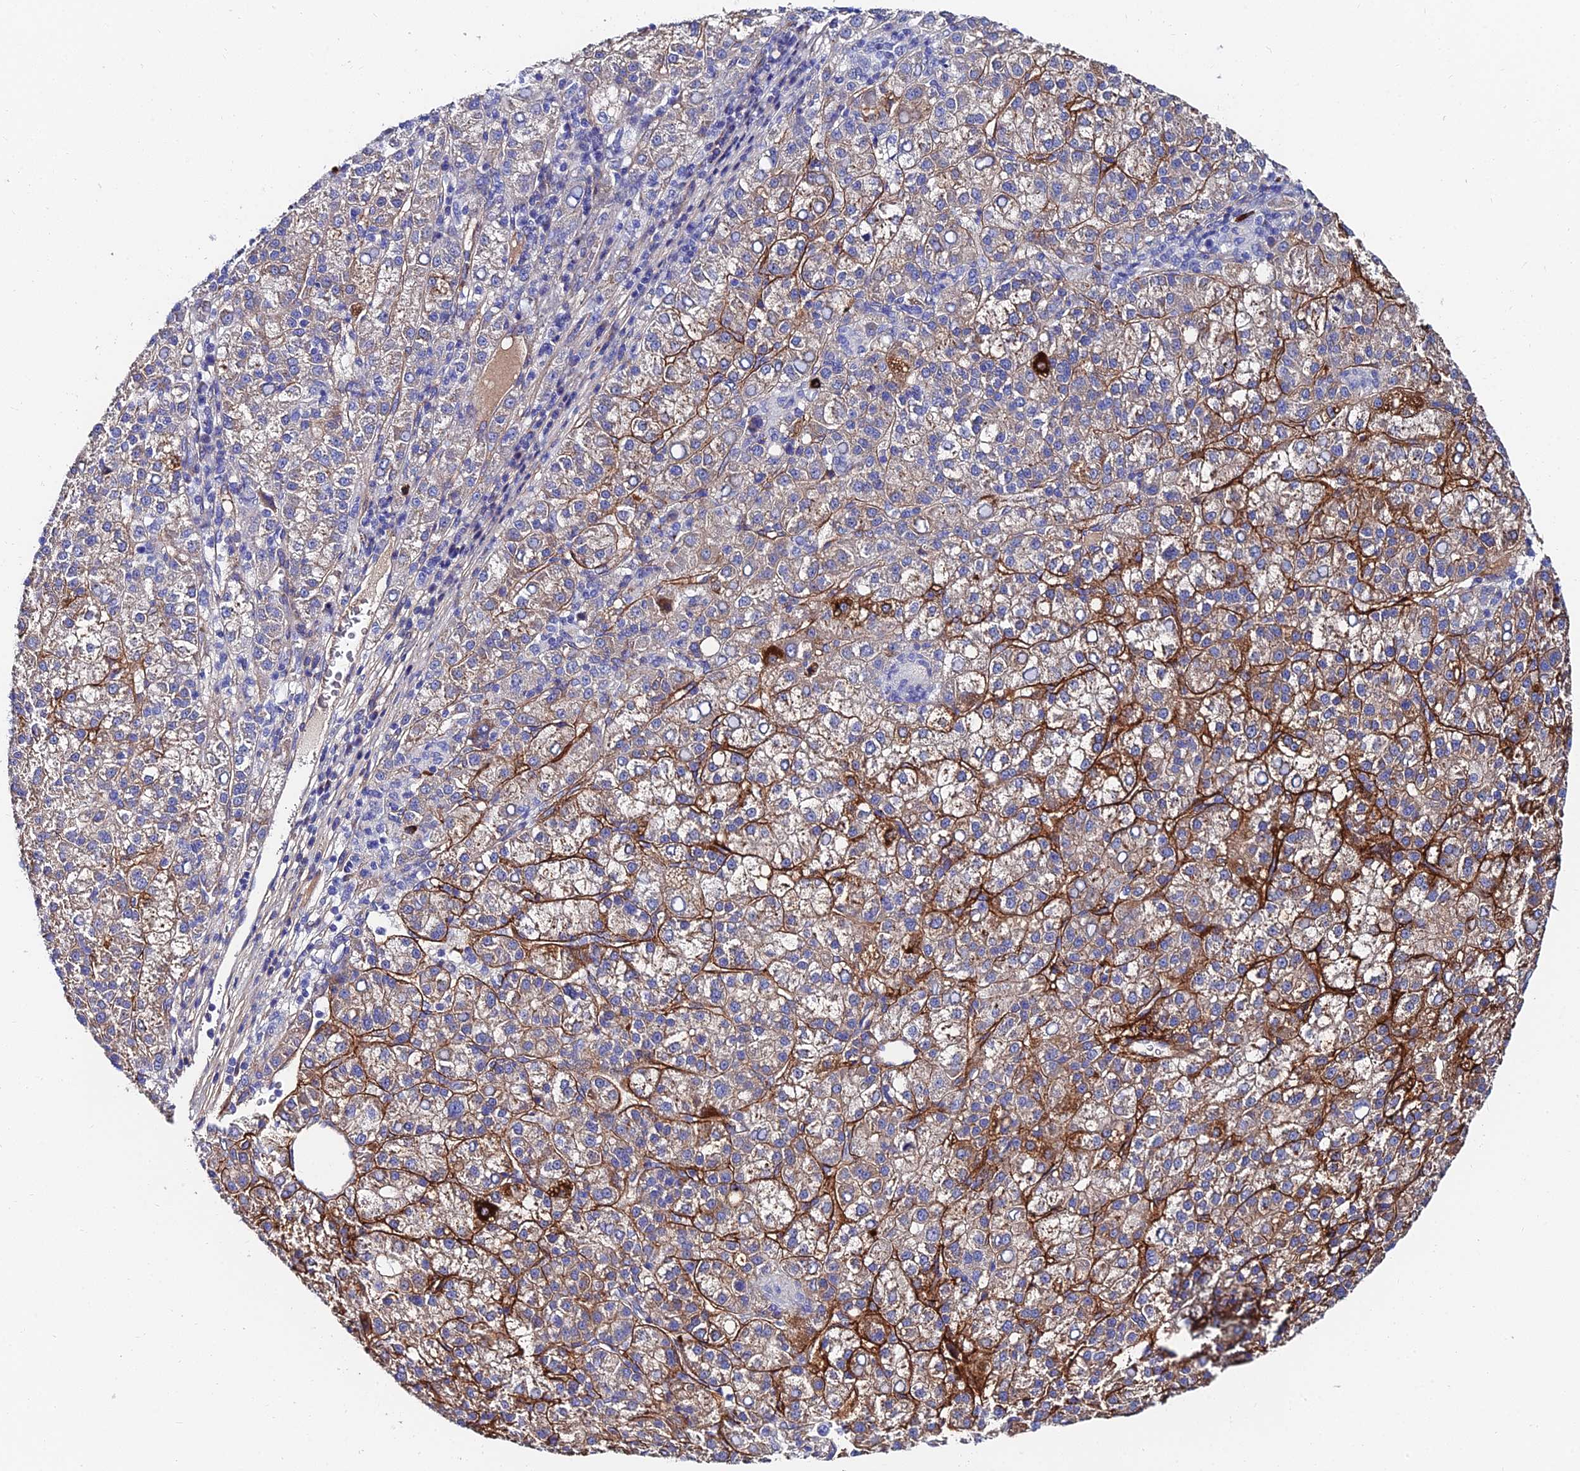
{"staining": {"intensity": "moderate", "quantity": "25%-75%", "location": "cytoplasmic/membranous"}, "tissue": "liver cancer", "cell_type": "Tumor cells", "image_type": "cancer", "snomed": [{"axis": "morphology", "description": "Carcinoma, Hepatocellular, NOS"}, {"axis": "topography", "description": "Liver"}], "caption": "Immunohistochemical staining of liver cancer (hepatocellular carcinoma) reveals medium levels of moderate cytoplasmic/membranous protein expression in approximately 25%-75% of tumor cells. (Brightfield microscopy of DAB IHC at high magnification).", "gene": "ADGRF3", "patient": {"sex": "female", "age": 58}}